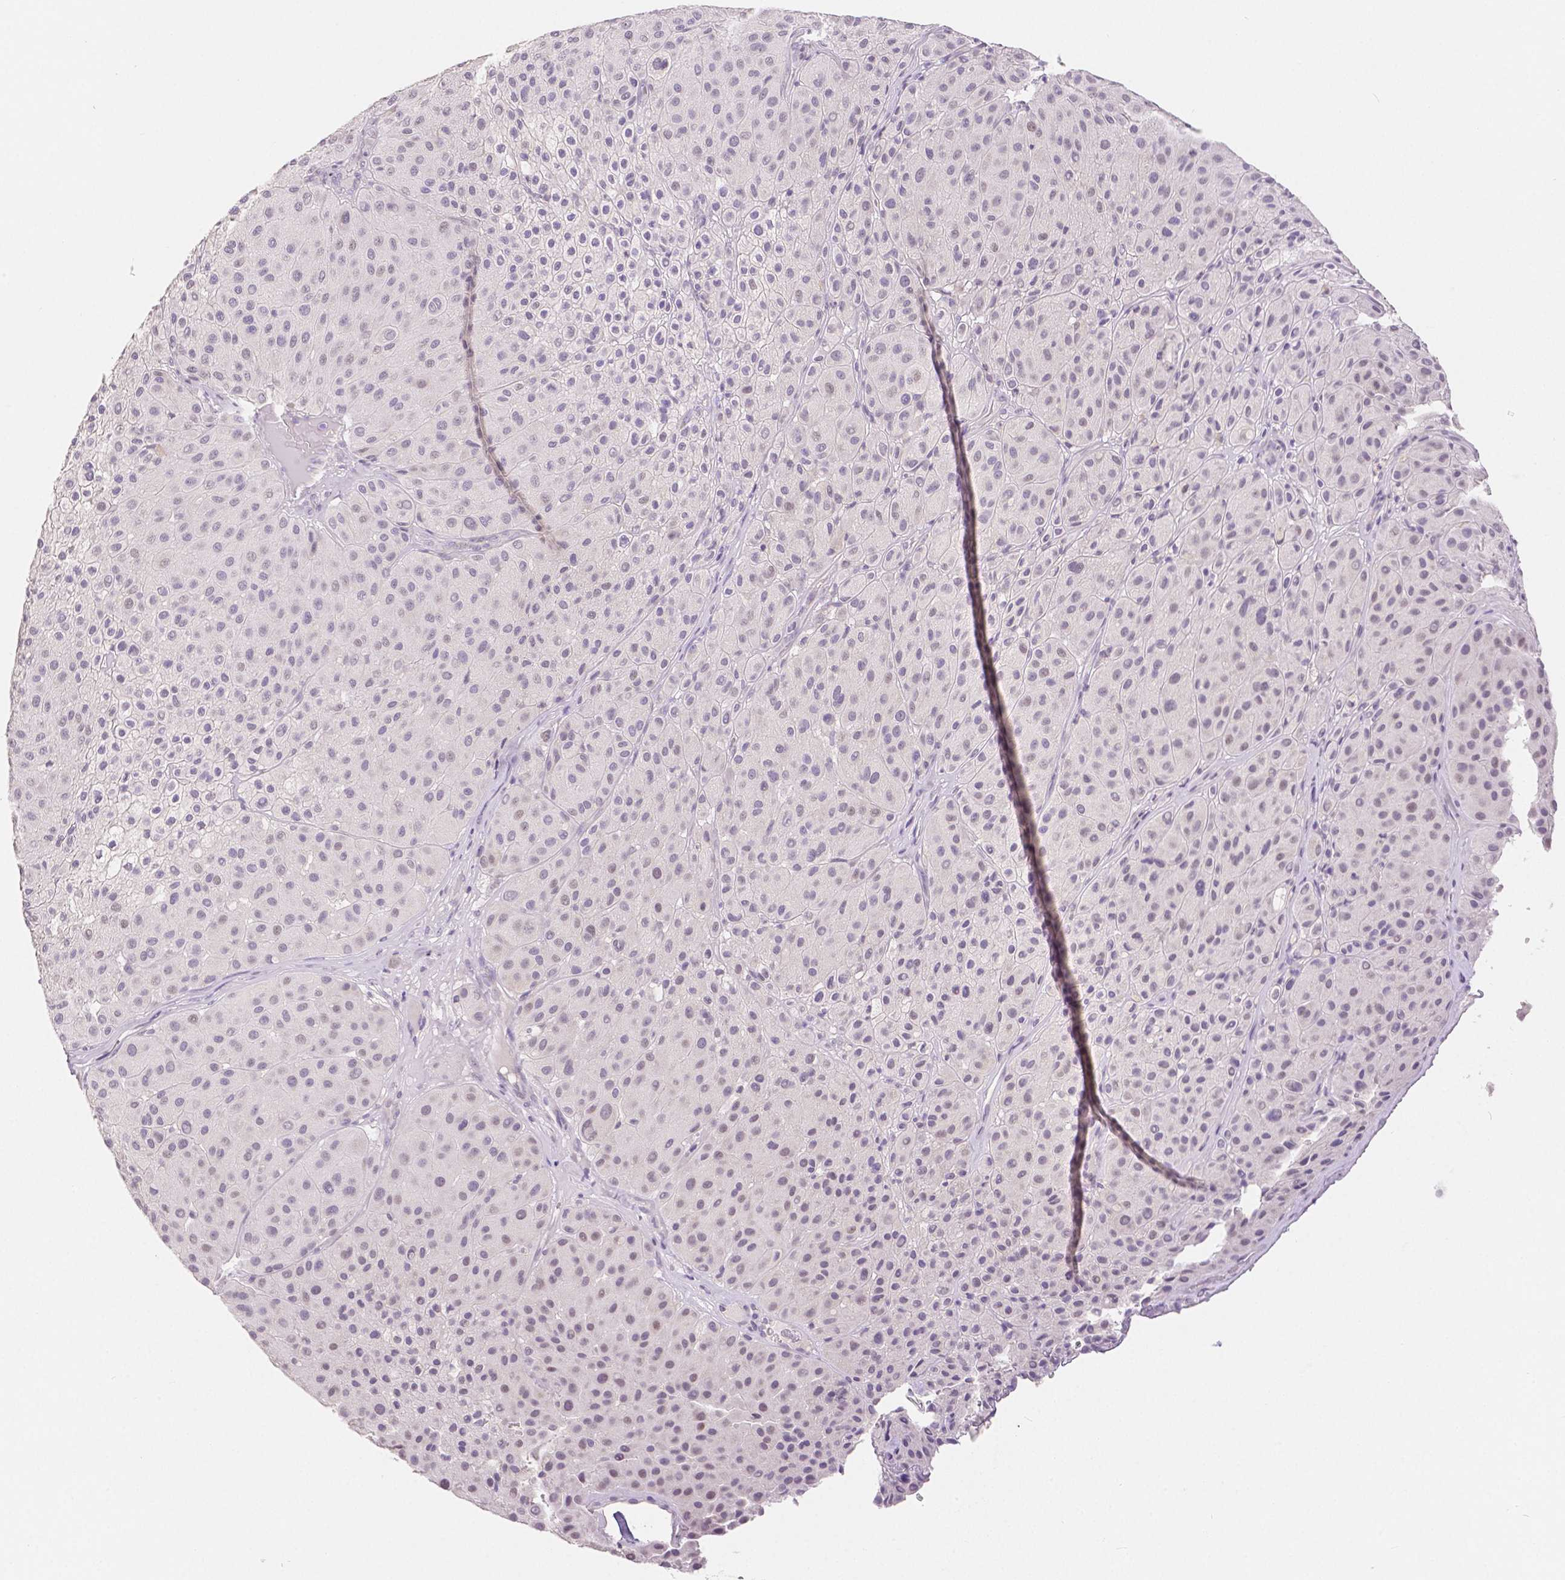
{"staining": {"intensity": "negative", "quantity": "none", "location": "none"}, "tissue": "melanoma", "cell_type": "Tumor cells", "image_type": "cancer", "snomed": [{"axis": "morphology", "description": "Malignant melanoma, Metastatic site"}, {"axis": "topography", "description": "Smooth muscle"}], "caption": "The image shows no staining of tumor cells in melanoma.", "gene": "OCLN", "patient": {"sex": "male", "age": 41}}